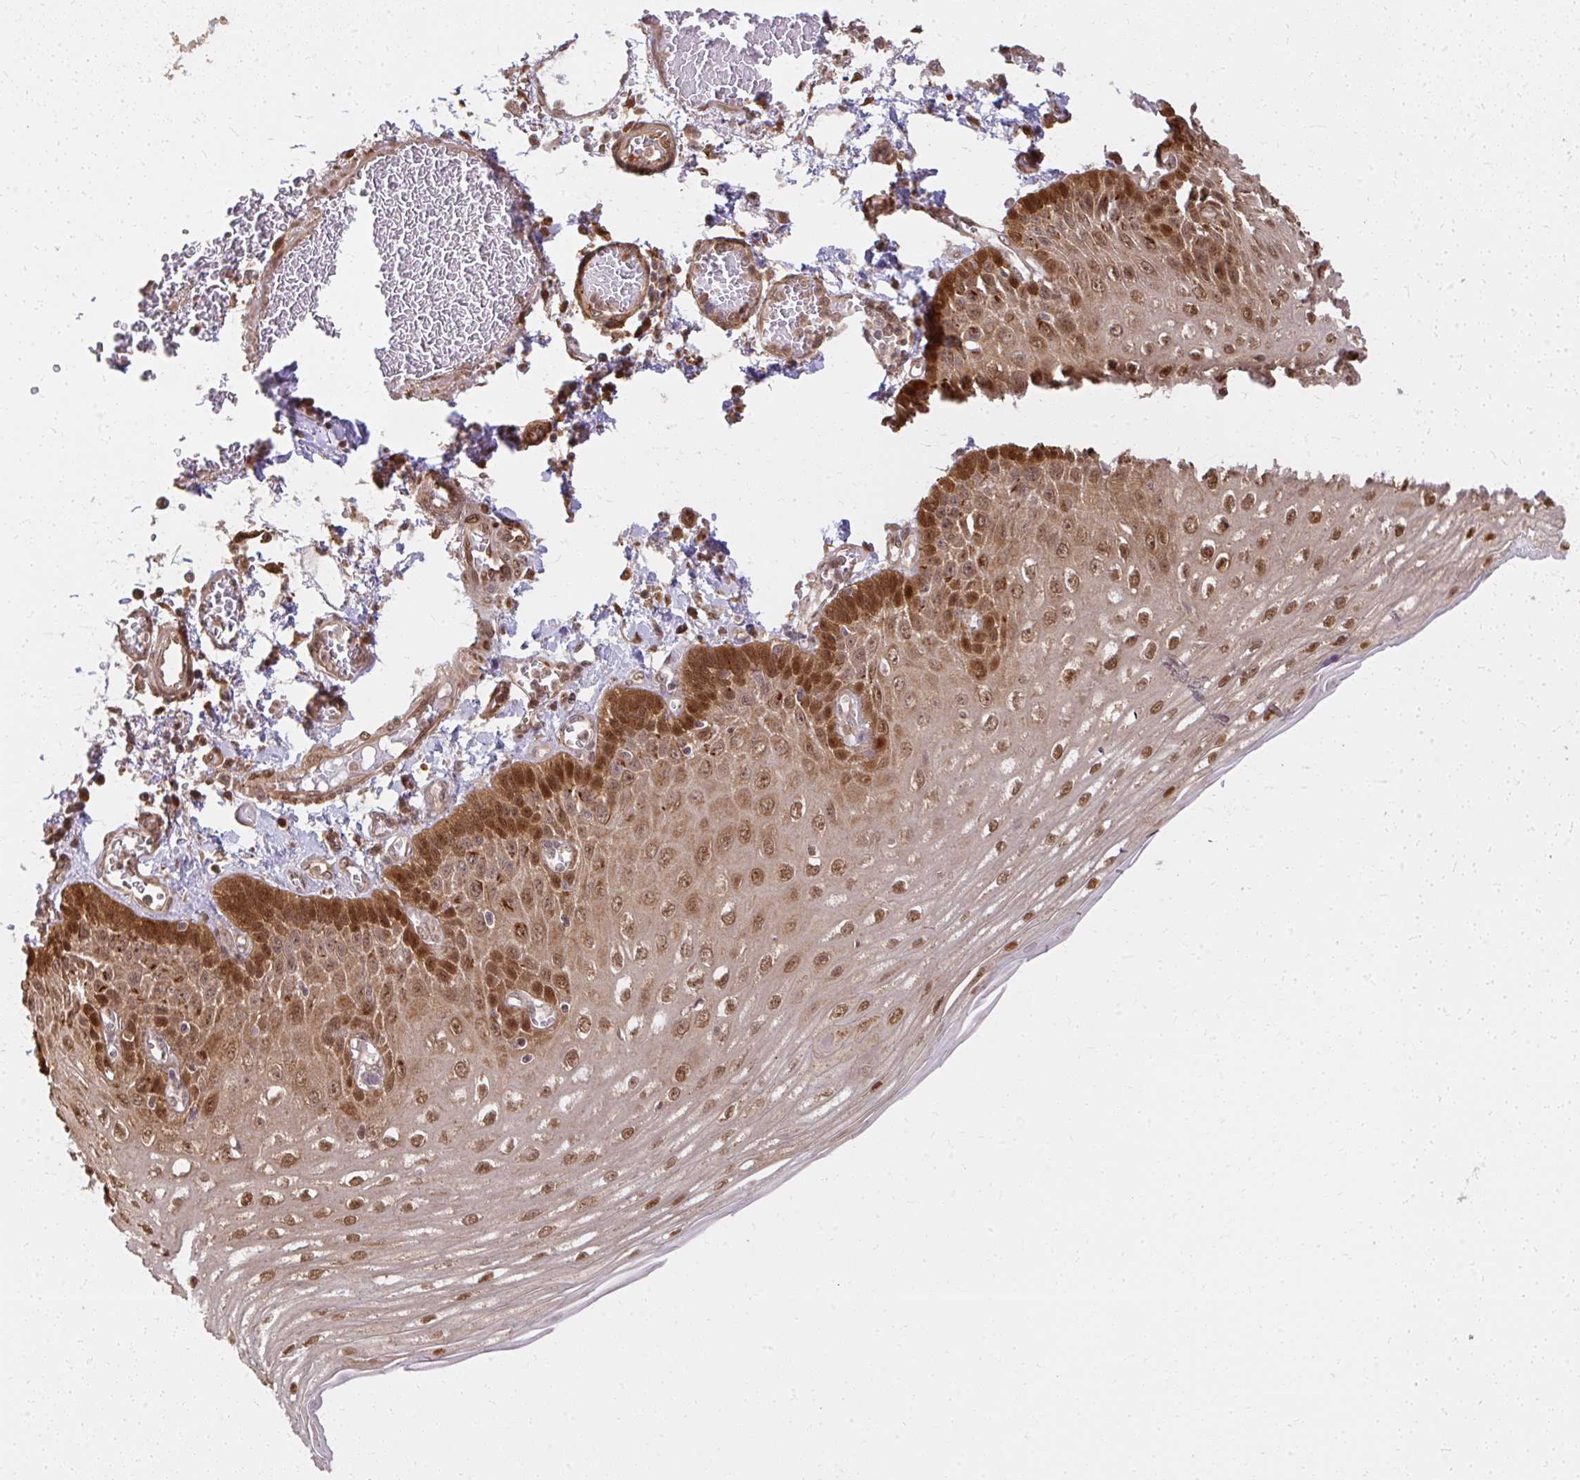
{"staining": {"intensity": "strong", "quantity": "25%-75%", "location": "nuclear"}, "tissue": "esophagus", "cell_type": "Squamous epithelial cells", "image_type": "normal", "snomed": [{"axis": "morphology", "description": "Normal tissue, NOS"}, {"axis": "morphology", "description": "Adenocarcinoma, NOS"}, {"axis": "topography", "description": "Esophagus"}], "caption": "This image reveals immunohistochemistry (IHC) staining of normal esophagus, with high strong nuclear positivity in about 25%-75% of squamous epithelial cells.", "gene": "LARS2", "patient": {"sex": "male", "age": 81}}